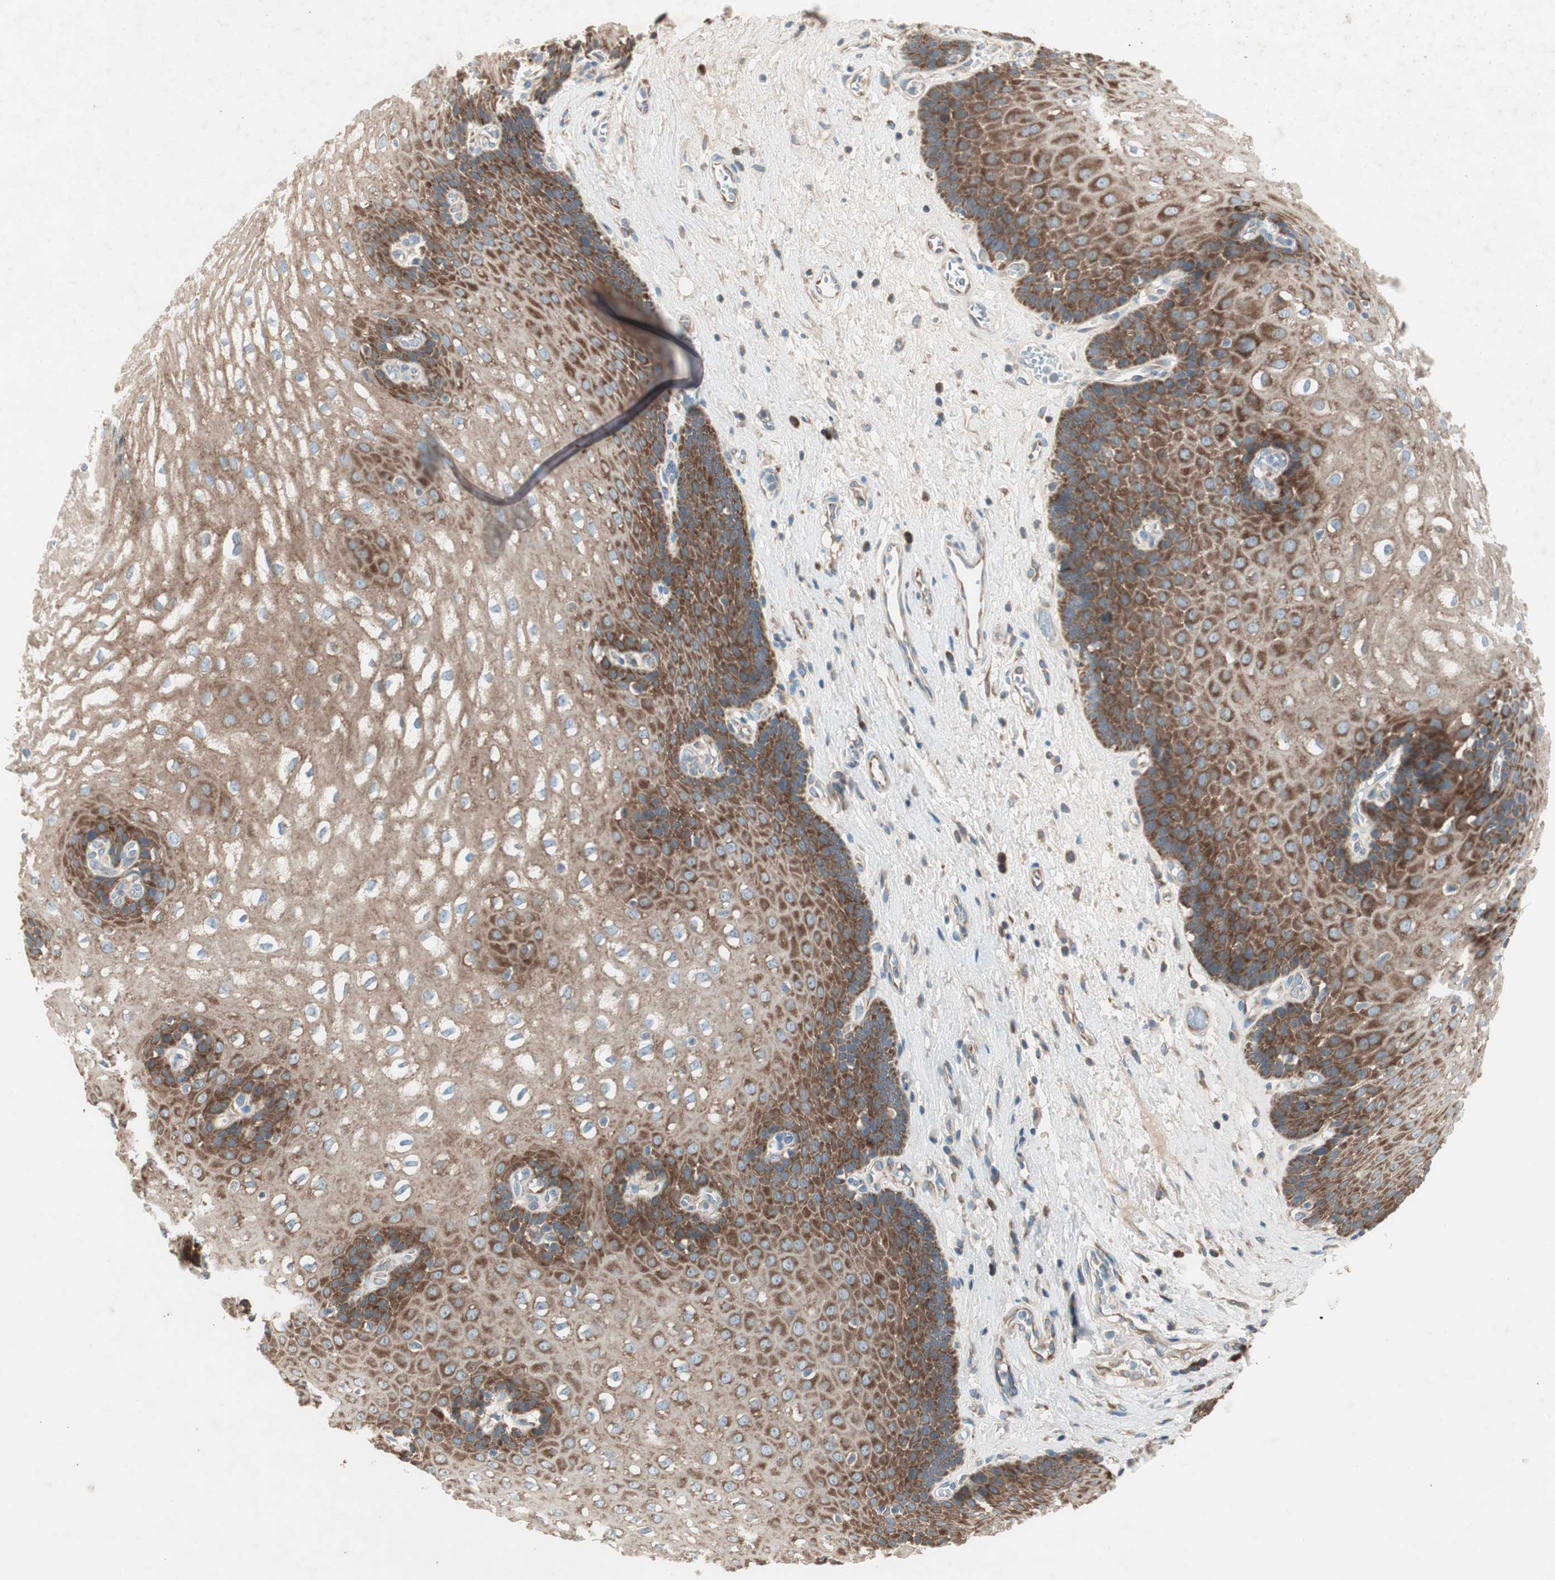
{"staining": {"intensity": "strong", "quantity": ">75%", "location": "cytoplasmic/membranous"}, "tissue": "esophagus", "cell_type": "Squamous epithelial cells", "image_type": "normal", "snomed": [{"axis": "morphology", "description": "Normal tissue, NOS"}, {"axis": "topography", "description": "Esophagus"}], "caption": "Protein analysis of unremarkable esophagus reveals strong cytoplasmic/membranous staining in about >75% of squamous epithelial cells.", "gene": "RPL23", "patient": {"sex": "male", "age": 48}}